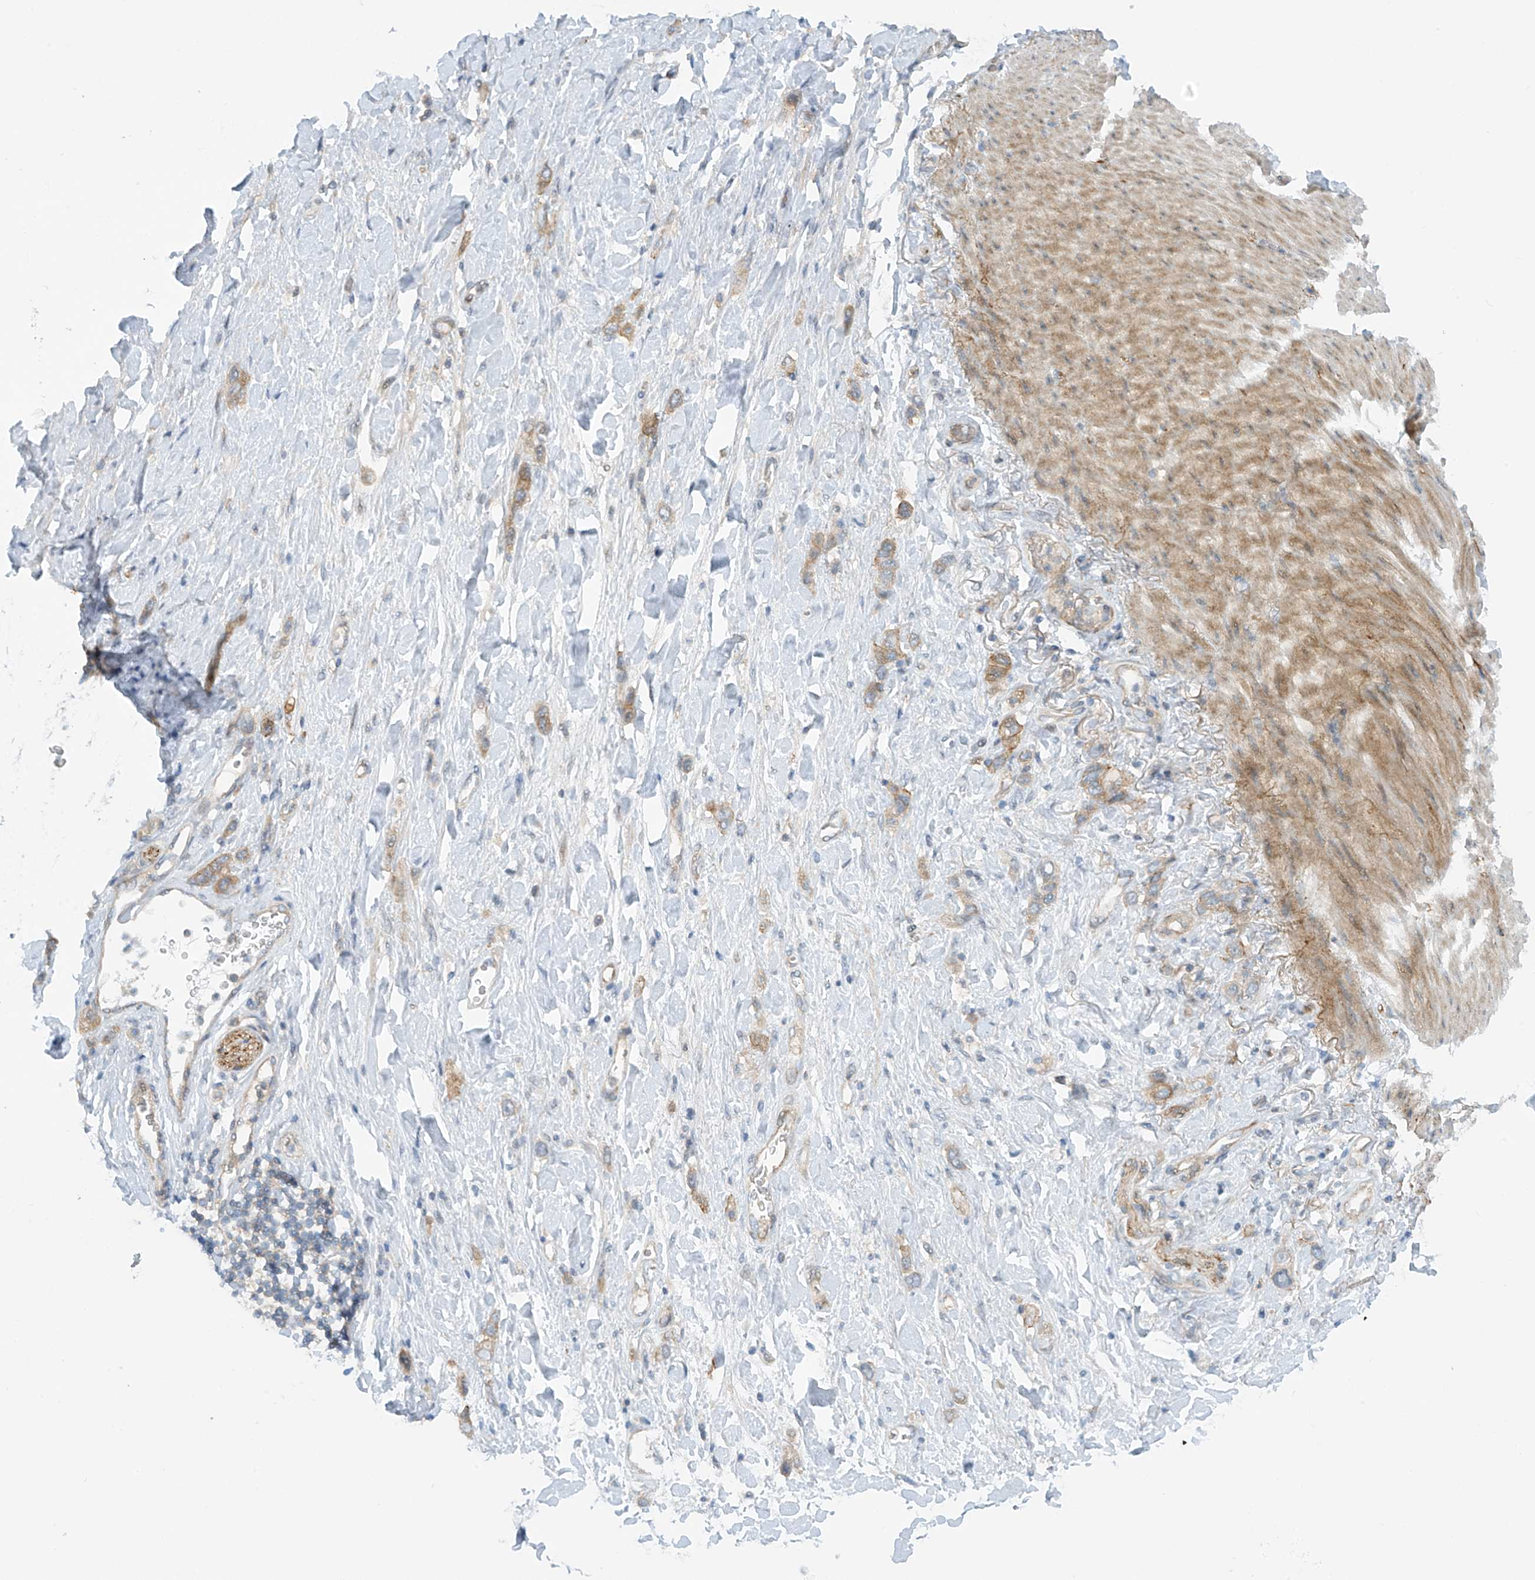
{"staining": {"intensity": "moderate", "quantity": "25%-75%", "location": "cytoplasmic/membranous"}, "tissue": "stomach cancer", "cell_type": "Tumor cells", "image_type": "cancer", "snomed": [{"axis": "morphology", "description": "Adenocarcinoma, NOS"}, {"axis": "topography", "description": "Stomach"}], "caption": "A histopathology image of adenocarcinoma (stomach) stained for a protein displays moderate cytoplasmic/membranous brown staining in tumor cells.", "gene": "FSD1L", "patient": {"sex": "female", "age": 65}}